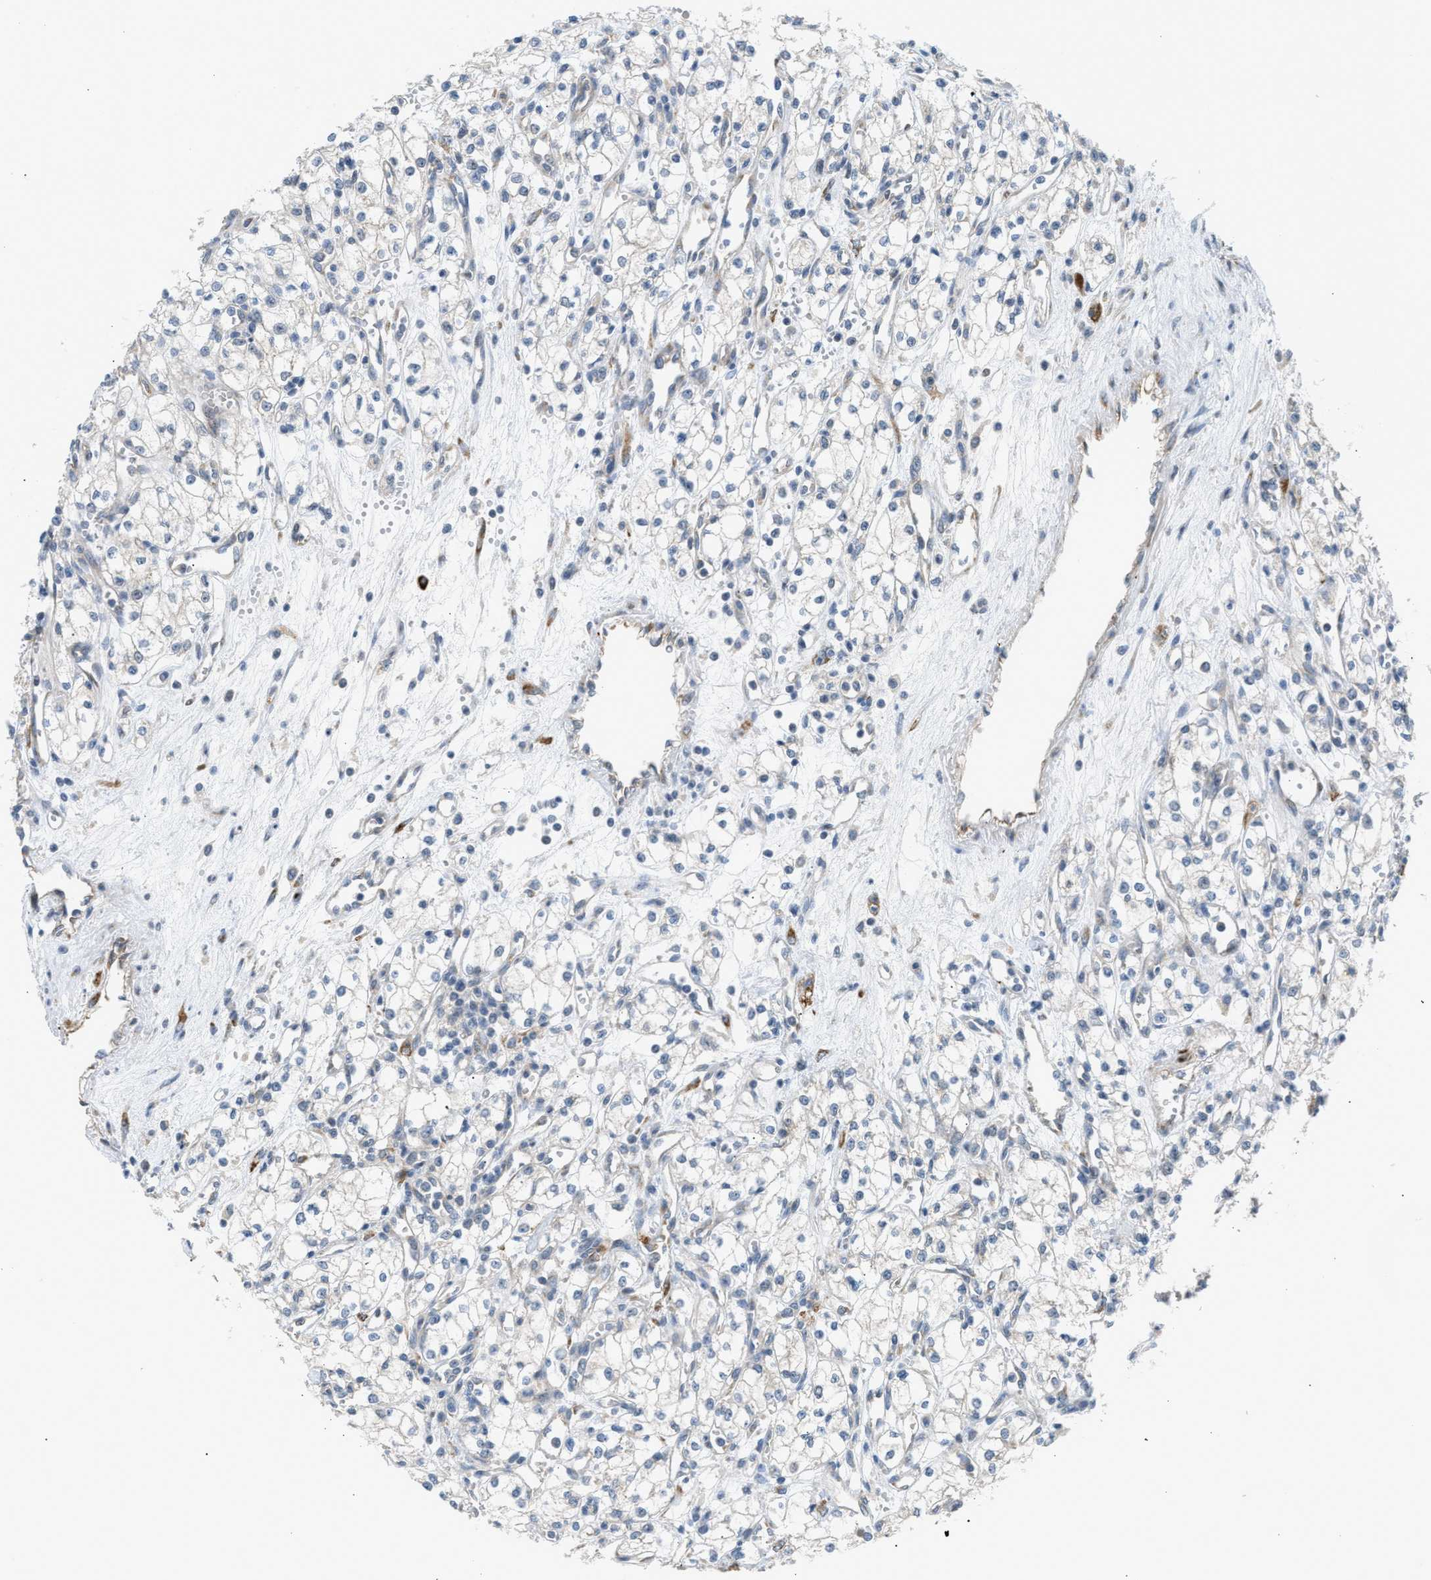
{"staining": {"intensity": "negative", "quantity": "none", "location": "none"}, "tissue": "renal cancer", "cell_type": "Tumor cells", "image_type": "cancer", "snomed": [{"axis": "morphology", "description": "Adenocarcinoma, NOS"}, {"axis": "topography", "description": "Kidney"}], "caption": "Tumor cells are negative for brown protein staining in adenocarcinoma (renal). (DAB immunohistochemistry (IHC) with hematoxylin counter stain).", "gene": "KCNC2", "patient": {"sex": "male", "age": 59}}